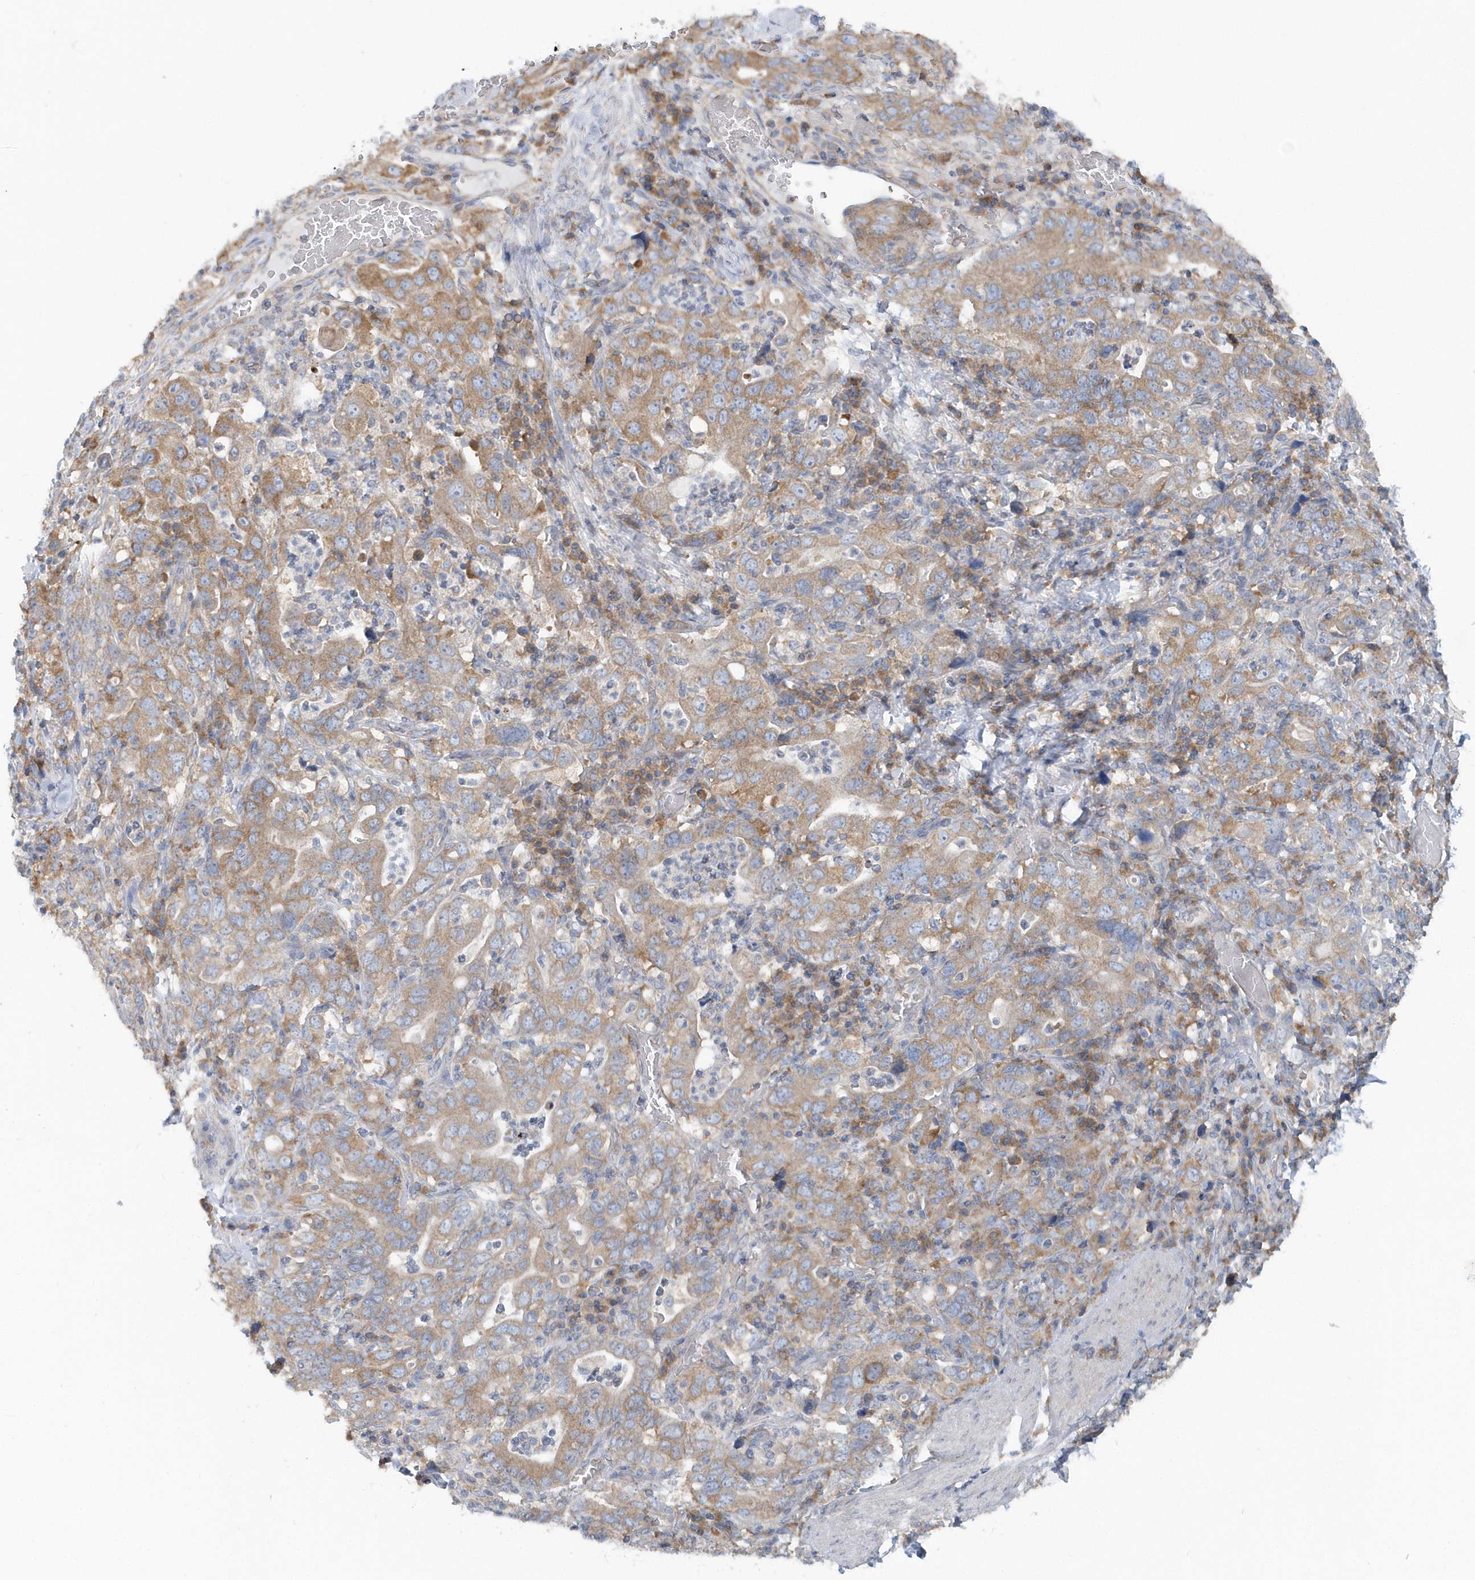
{"staining": {"intensity": "weak", "quantity": ">75%", "location": "cytoplasmic/membranous"}, "tissue": "stomach cancer", "cell_type": "Tumor cells", "image_type": "cancer", "snomed": [{"axis": "morphology", "description": "Adenocarcinoma, NOS"}, {"axis": "topography", "description": "Stomach, upper"}], "caption": "Protein expression analysis of stomach adenocarcinoma demonstrates weak cytoplasmic/membranous staining in approximately >75% of tumor cells. (brown staining indicates protein expression, while blue staining denotes nuclei).", "gene": "EIF3C", "patient": {"sex": "male", "age": 62}}